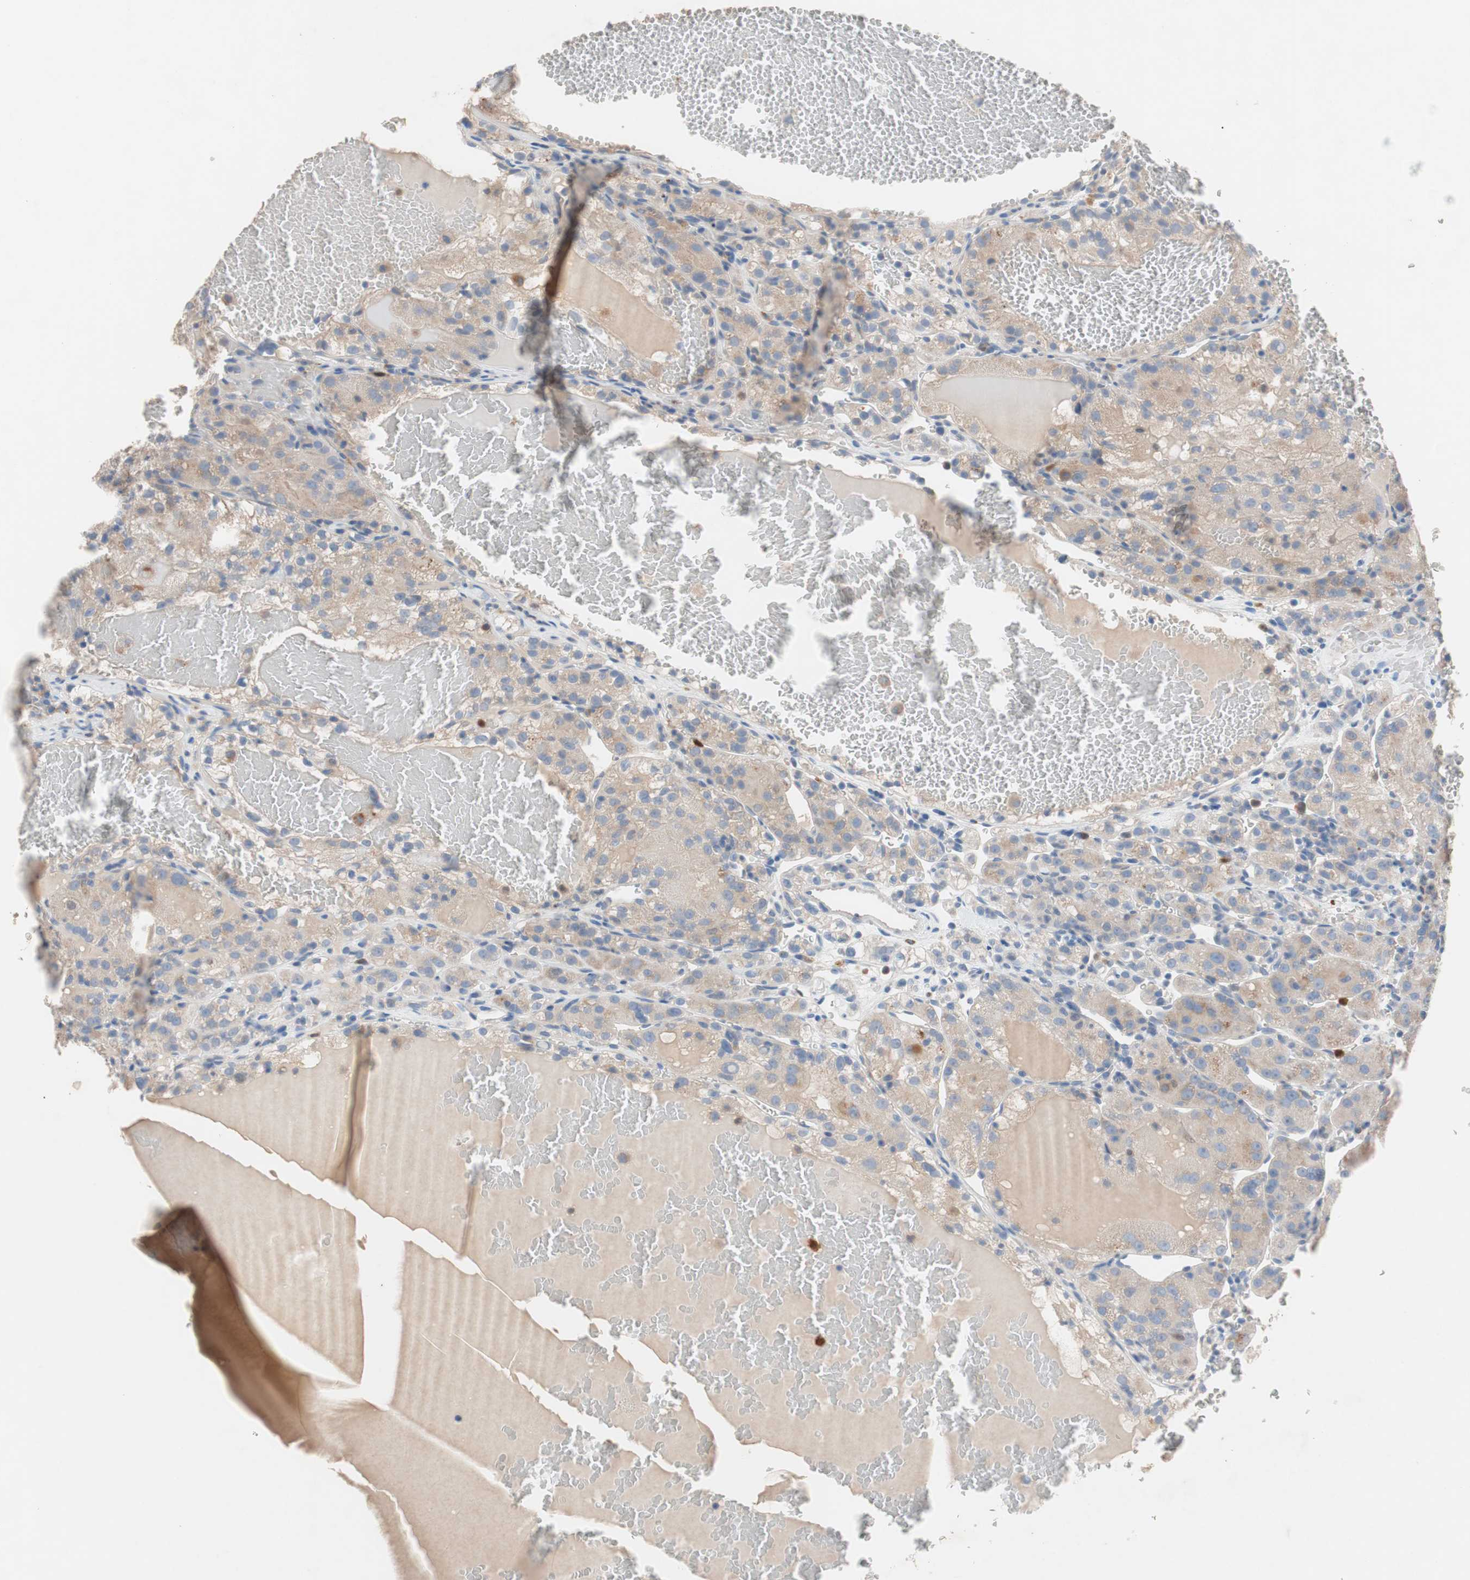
{"staining": {"intensity": "weak", "quantity": ">75%", "location": "cytoplasmic/membranous"}, "tissue": "renal cancer", "cell_type": "Tumor cells", "image_type": "cancer", "snomed": [{"axis": "morphology", "description": "Normal tissue, NOS"}, {"axis": "morphology", "description": "Adenocarcinoma, NOS"}, {"axis": "topography", "description": "Kidney"}], "caption": "Human adenocarcinoma (renal) stained with a brown dye reveals weak cytoplasmic/membranous positive positivity in approximately >75% of tumor cells.", "gene": "CLEC4D", "patient": {"sex": "male", "age": 61}}